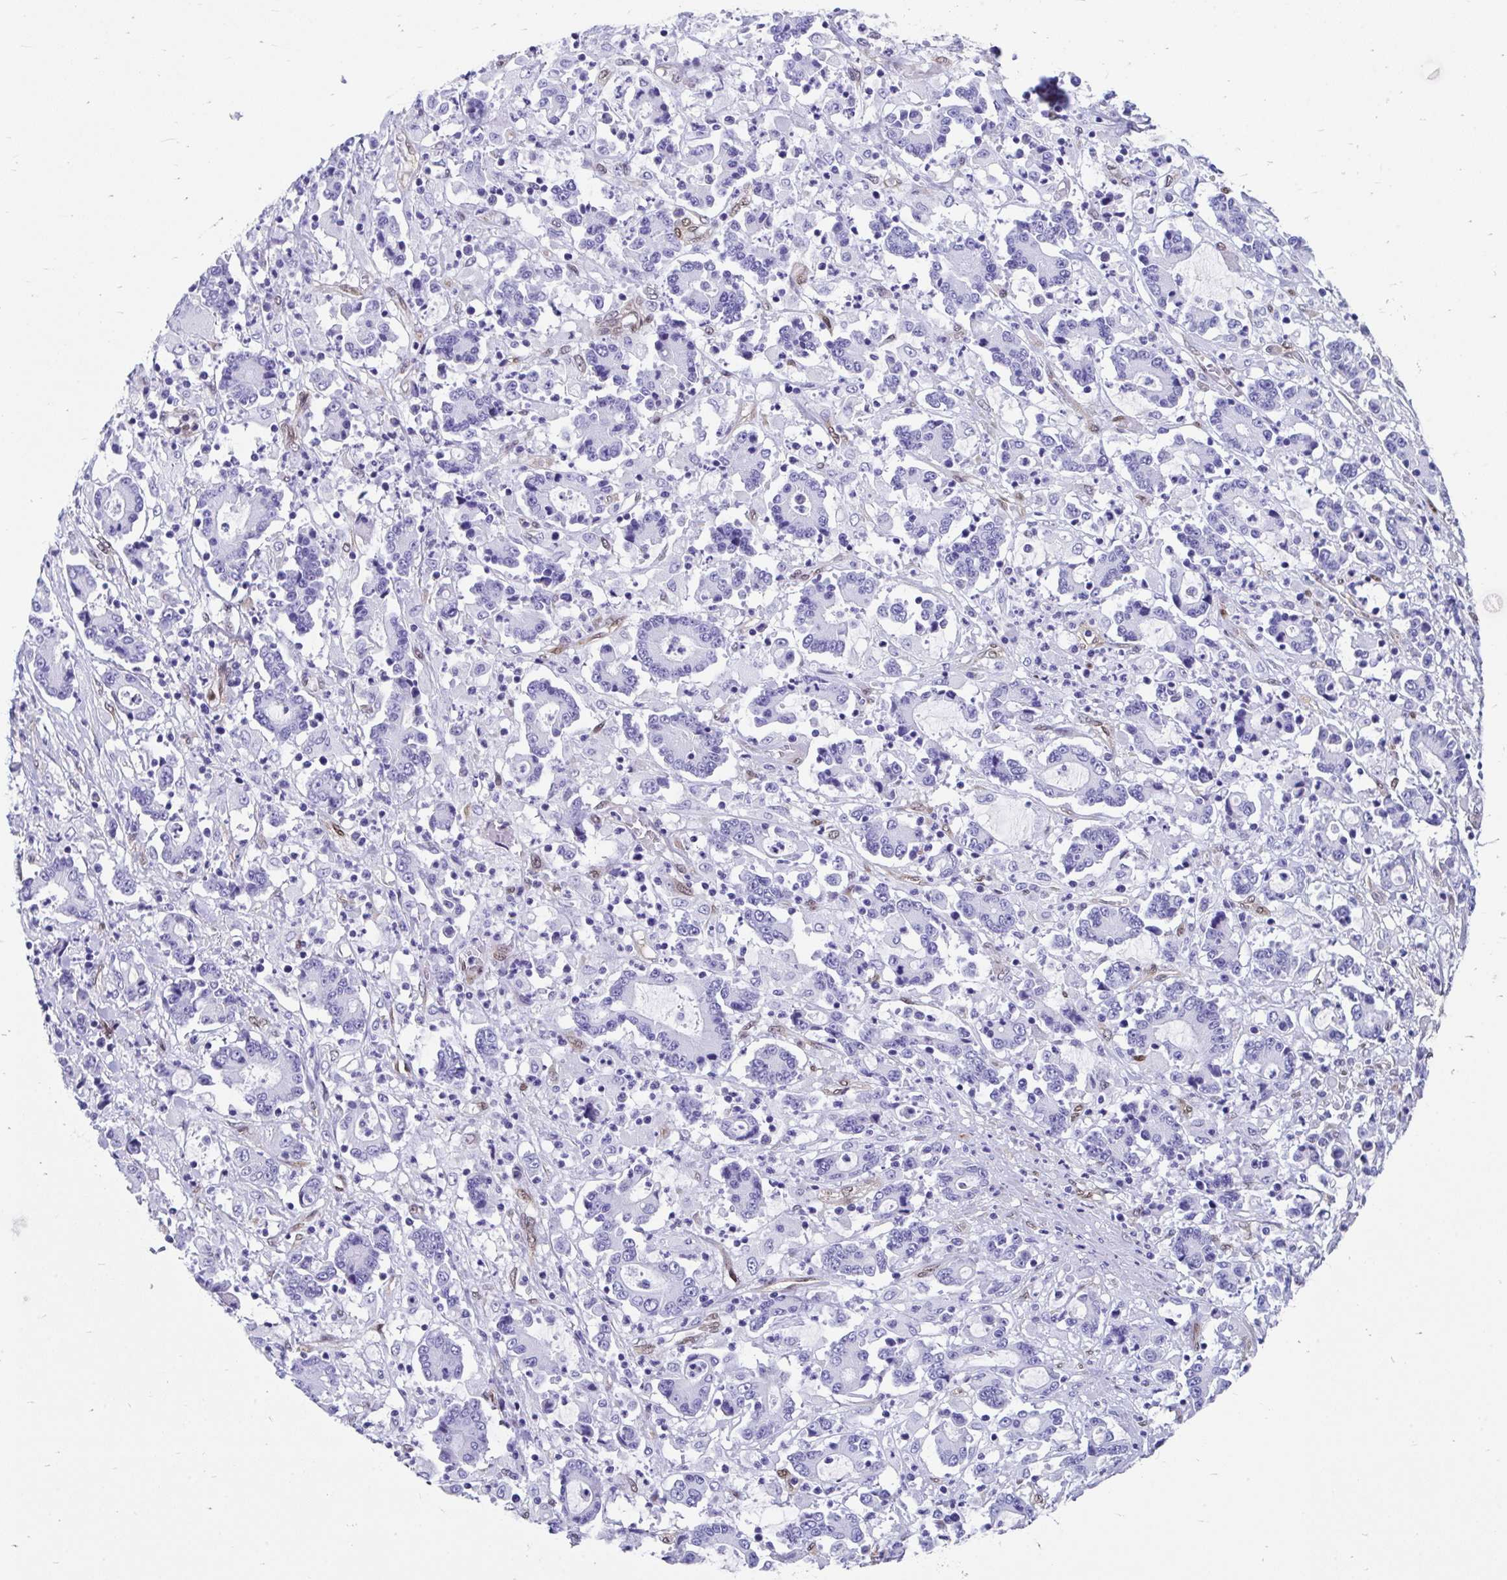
{"staining": {"intensity": "negative", "quantity": "none", "location": "none"}, "tissue": "stomach cancer", "cell_type": "Tumor cells", "image_type": "cancer", "snomed": [{"axis": "morphology", "description": "Adenocarcinoma, NOS"}, {"axis": "topography", "description": "Stomach, upper"}], "caption": "DAB immunohistochemical staining of stomach cancer (adenocarcinoma) shows no significant expression in tumor cells.", "gene": "RBPMS", "patient": {"sex": "male", "age": 68}}